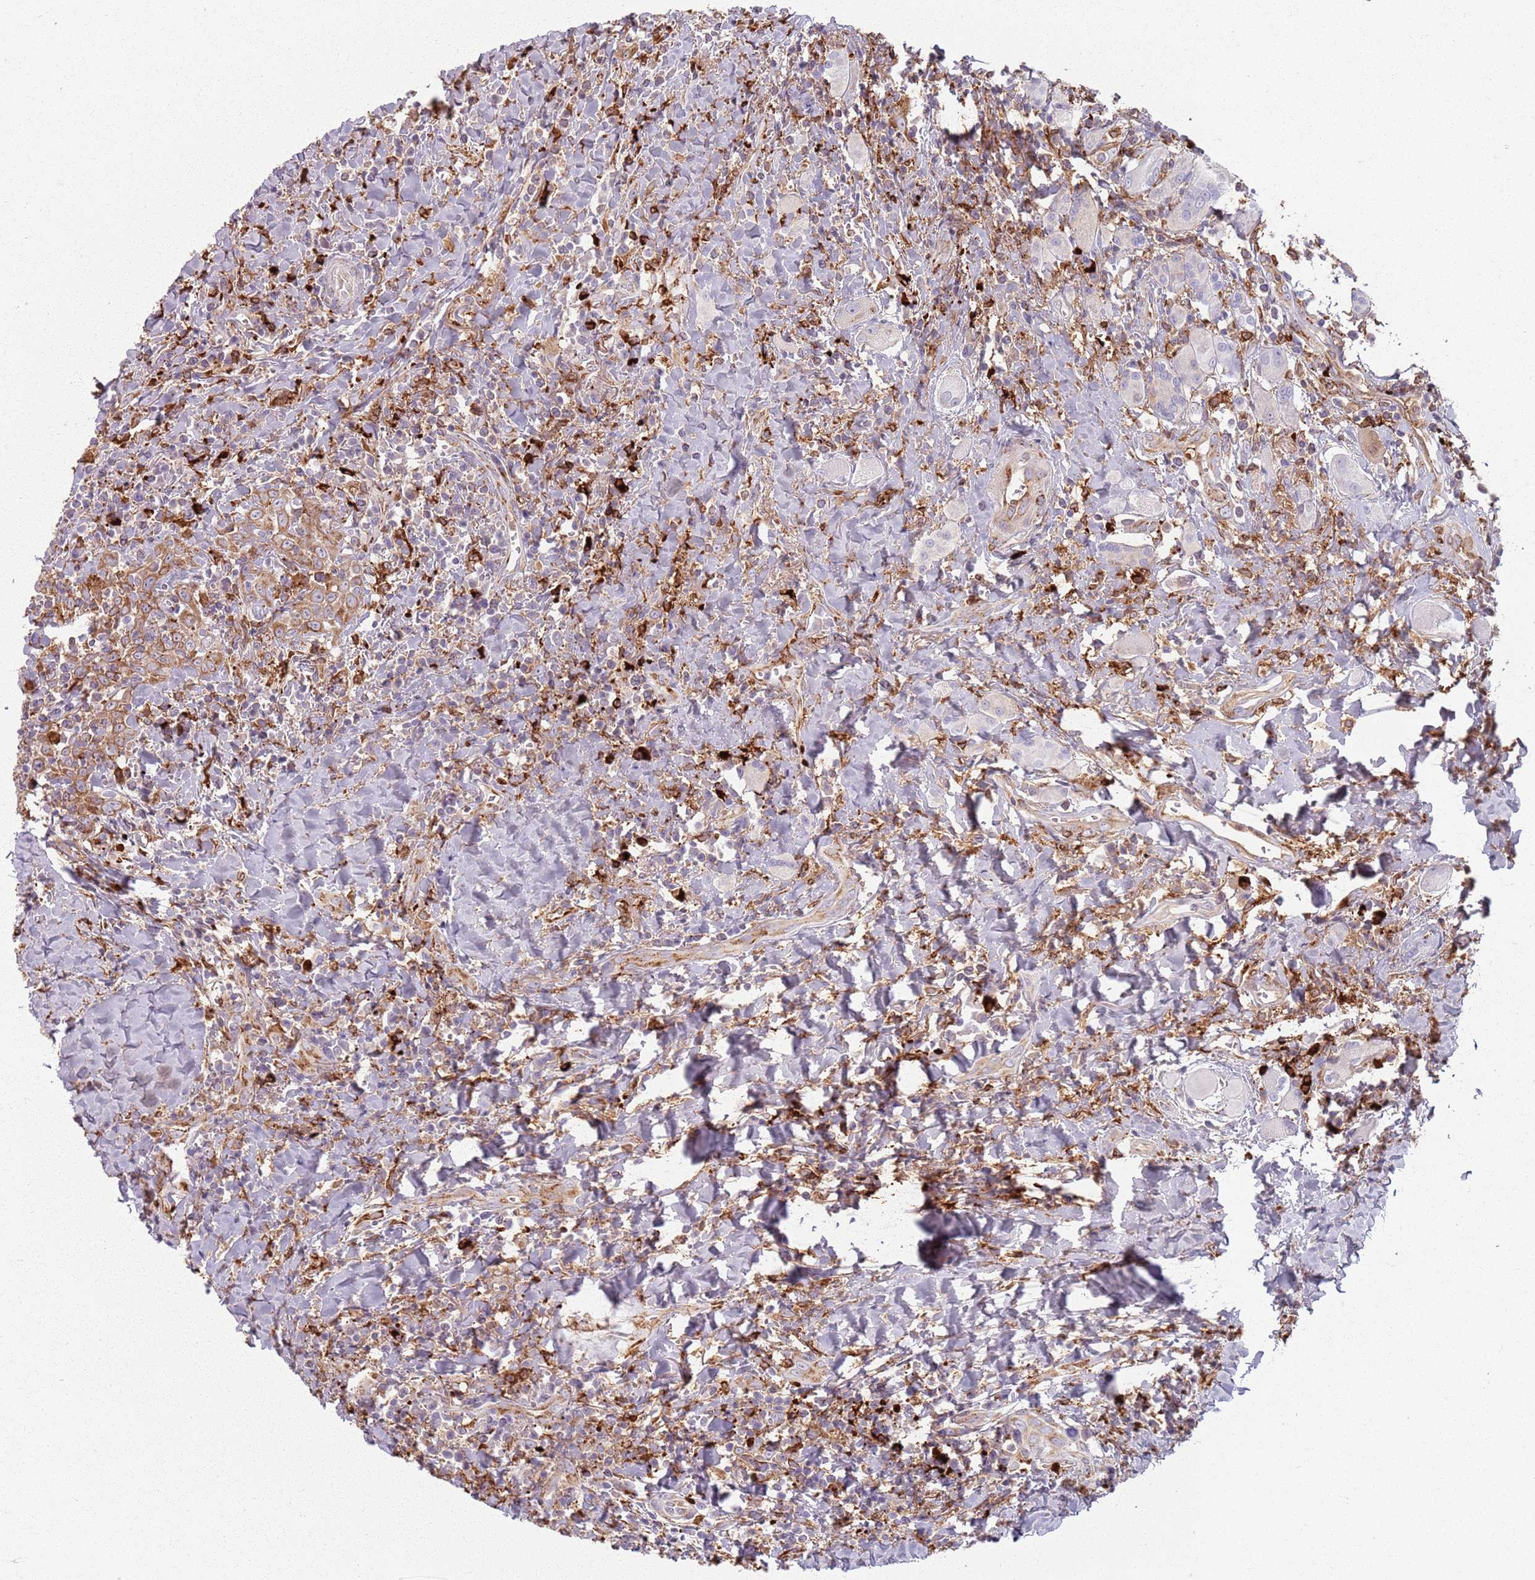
{"staining": {"intensity": "weak", "quantity": "<25%", "location": "cytoplasmic/membranous"}, "tissue": "head and neck cancer", "cell_type": "Tumor cells", "image_type": "cancer", "snomed": [{"axis": "morphology", "description": "Squamous cell carcinoma, NOS"}, {"axis": "topography", "description": "Head-Neck"}], "caption": "This micrograph is of squamous cell carcinoma (head and neck) stained with immunohistochemistry (IHC) to label a protein in brown with the nuclei are counter-stained blue. There is no positivity in tumor cells.", "gene": "COLGALT1", "patient": {"sex": "female", "age": 70}}